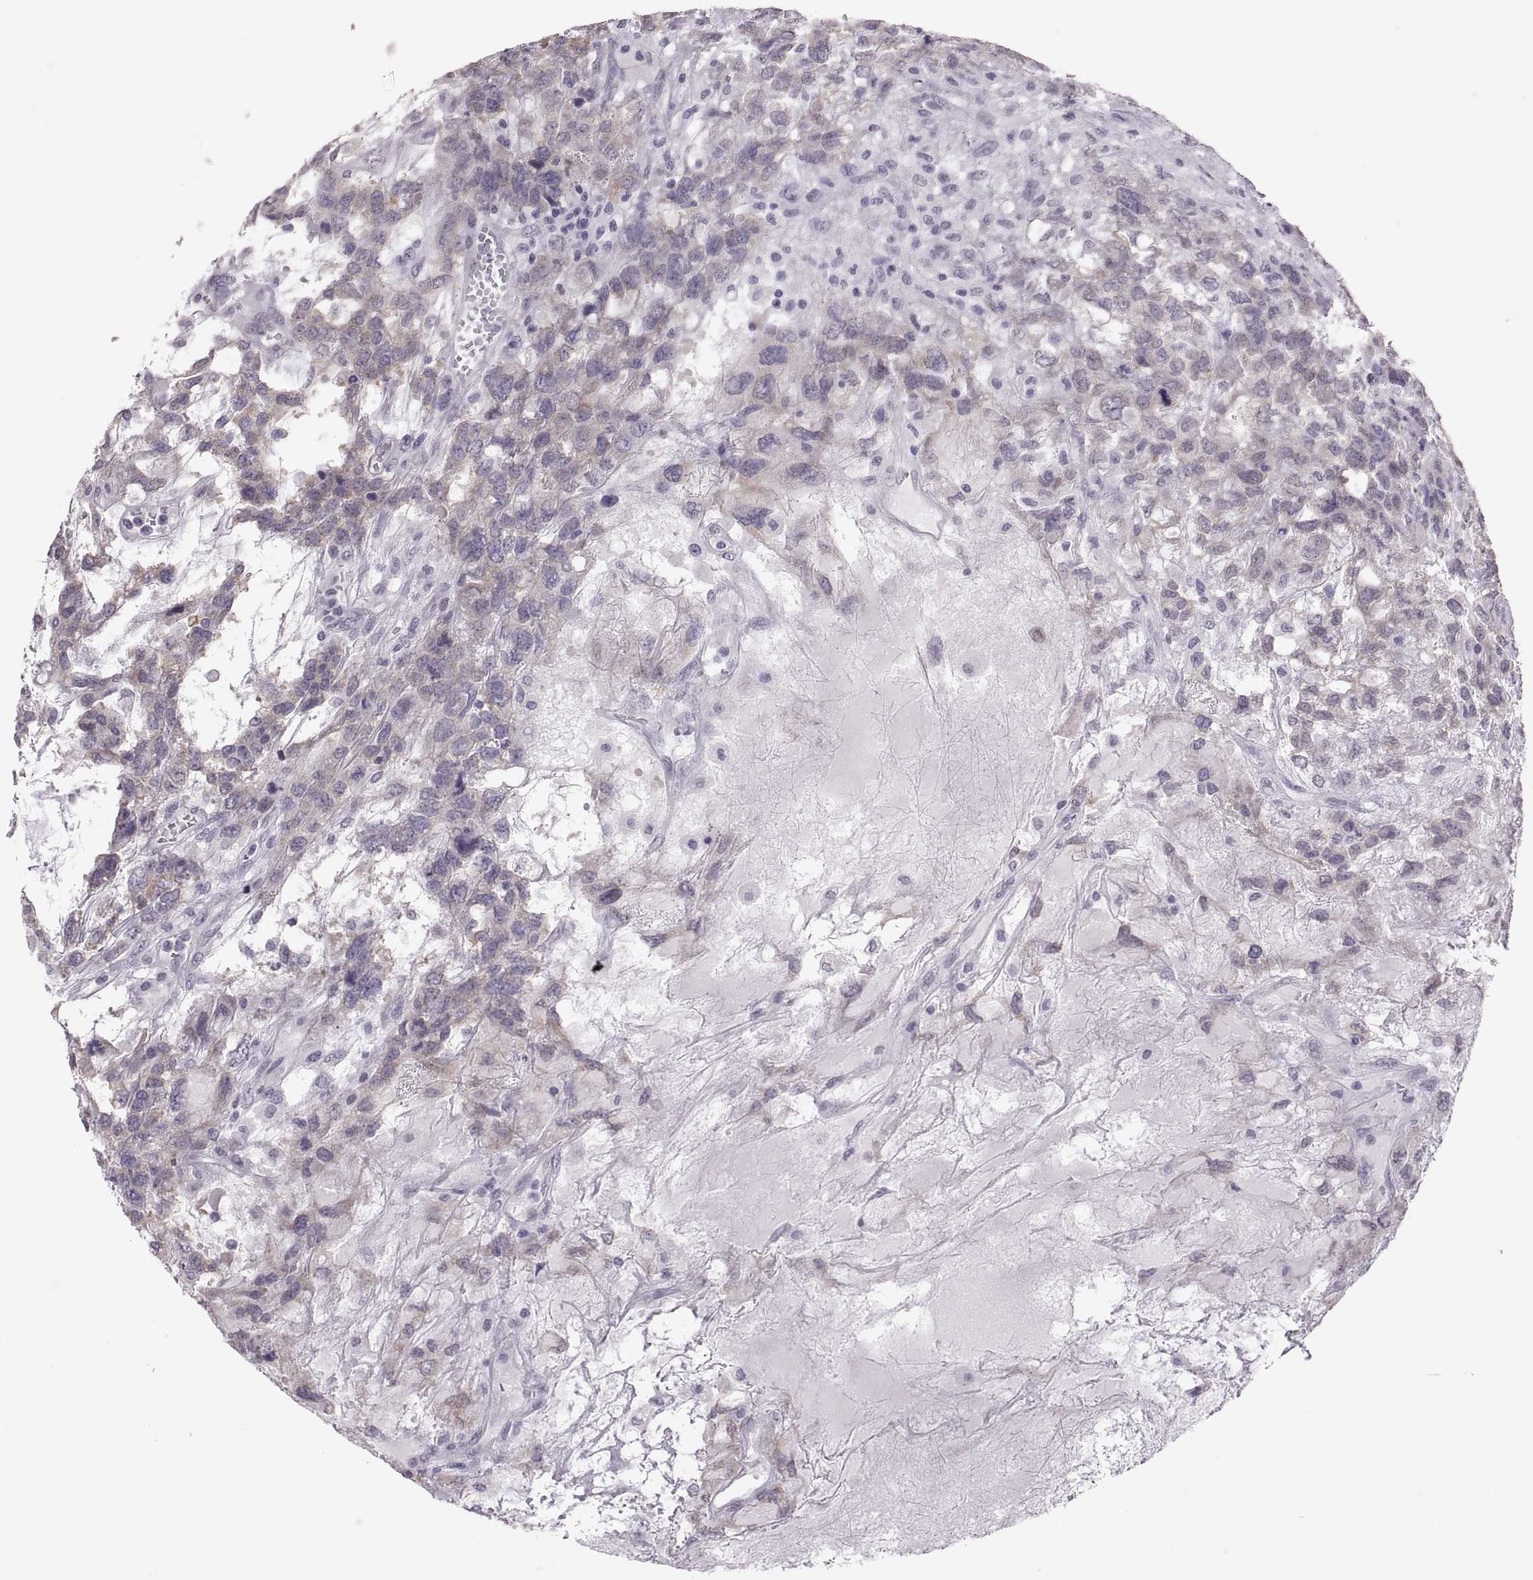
{"staining": {"intensity": "weak", "quantity": "25%-75%", "location": "cytoplasmic/membranous"}, "tissue": "testis cancer", "cell_type": "Tumor cells", "image_type": "cancer", "snomed": [{"axis": "morphology", "description": "Seminoma, NOS"}, {"axis": "topography", "description": "Testis"}], "caption": "This is a histology image of immunohistochemistry staining of seminoma (testis), which shows weak positivity in the cytoplasmic/membranous of tumor cells.", "gene": "KRT77", "patient": {"sex": "male", "age": 52}}